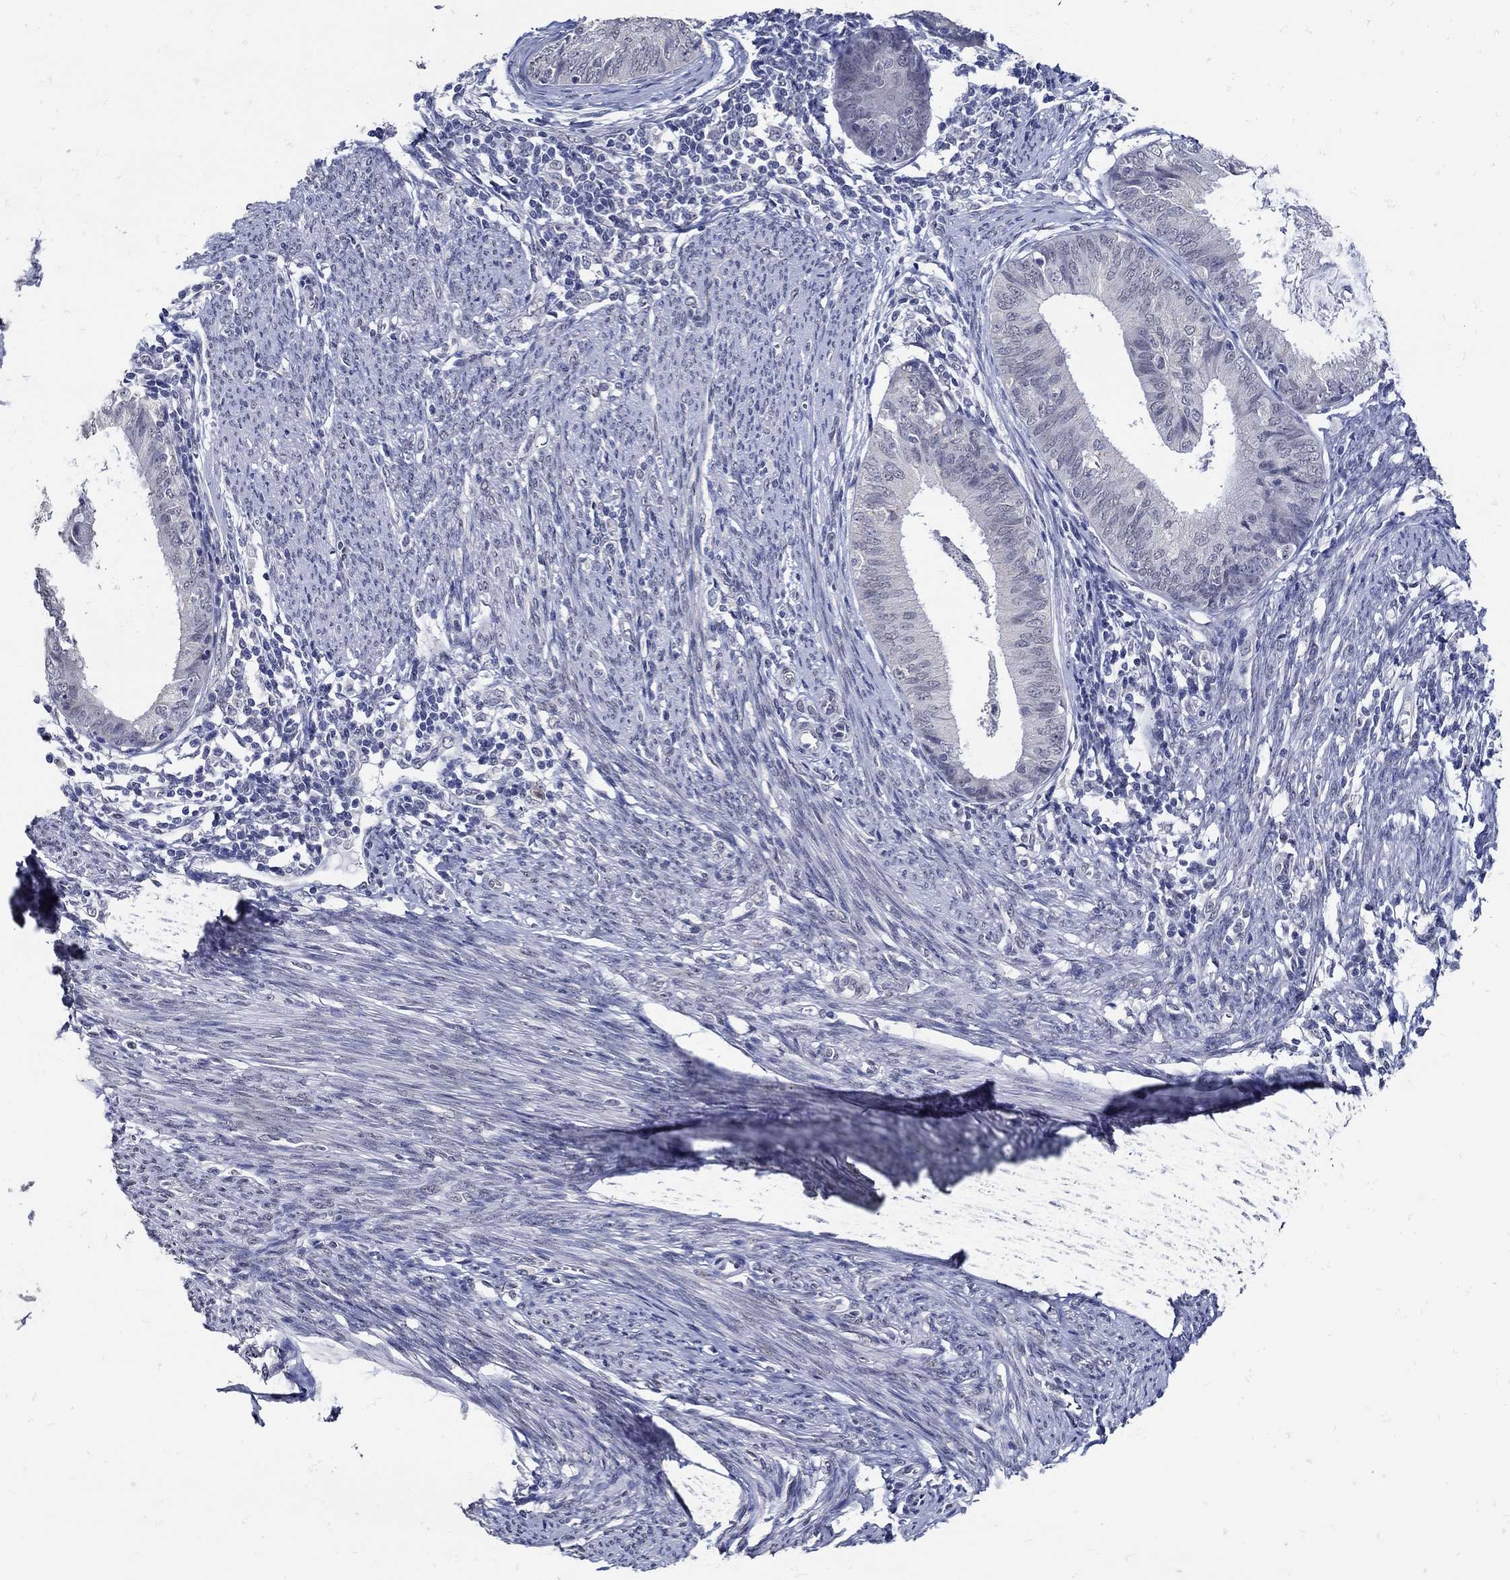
{"staining": {"intensity": "negative", "quantity": "none", "location": "none"}, "tissue": "endometrial cancer", "cell_type": "Tumor cells", "image_type": "cancer", "snomed": [{"axis": "morphology", "description": "Adenocarcinoma, NOS"}, {"axis": "topography", "description": "Endometrium"}], "caption": "DAB (3,3'-diaminobenzidine) immunohistochemical staining of human adenocarcinoma (endometrial) reveals no significant positivity in tumor cells.", "gene": "KCNN3", "patient": {"sex": "female", "age": 57}}